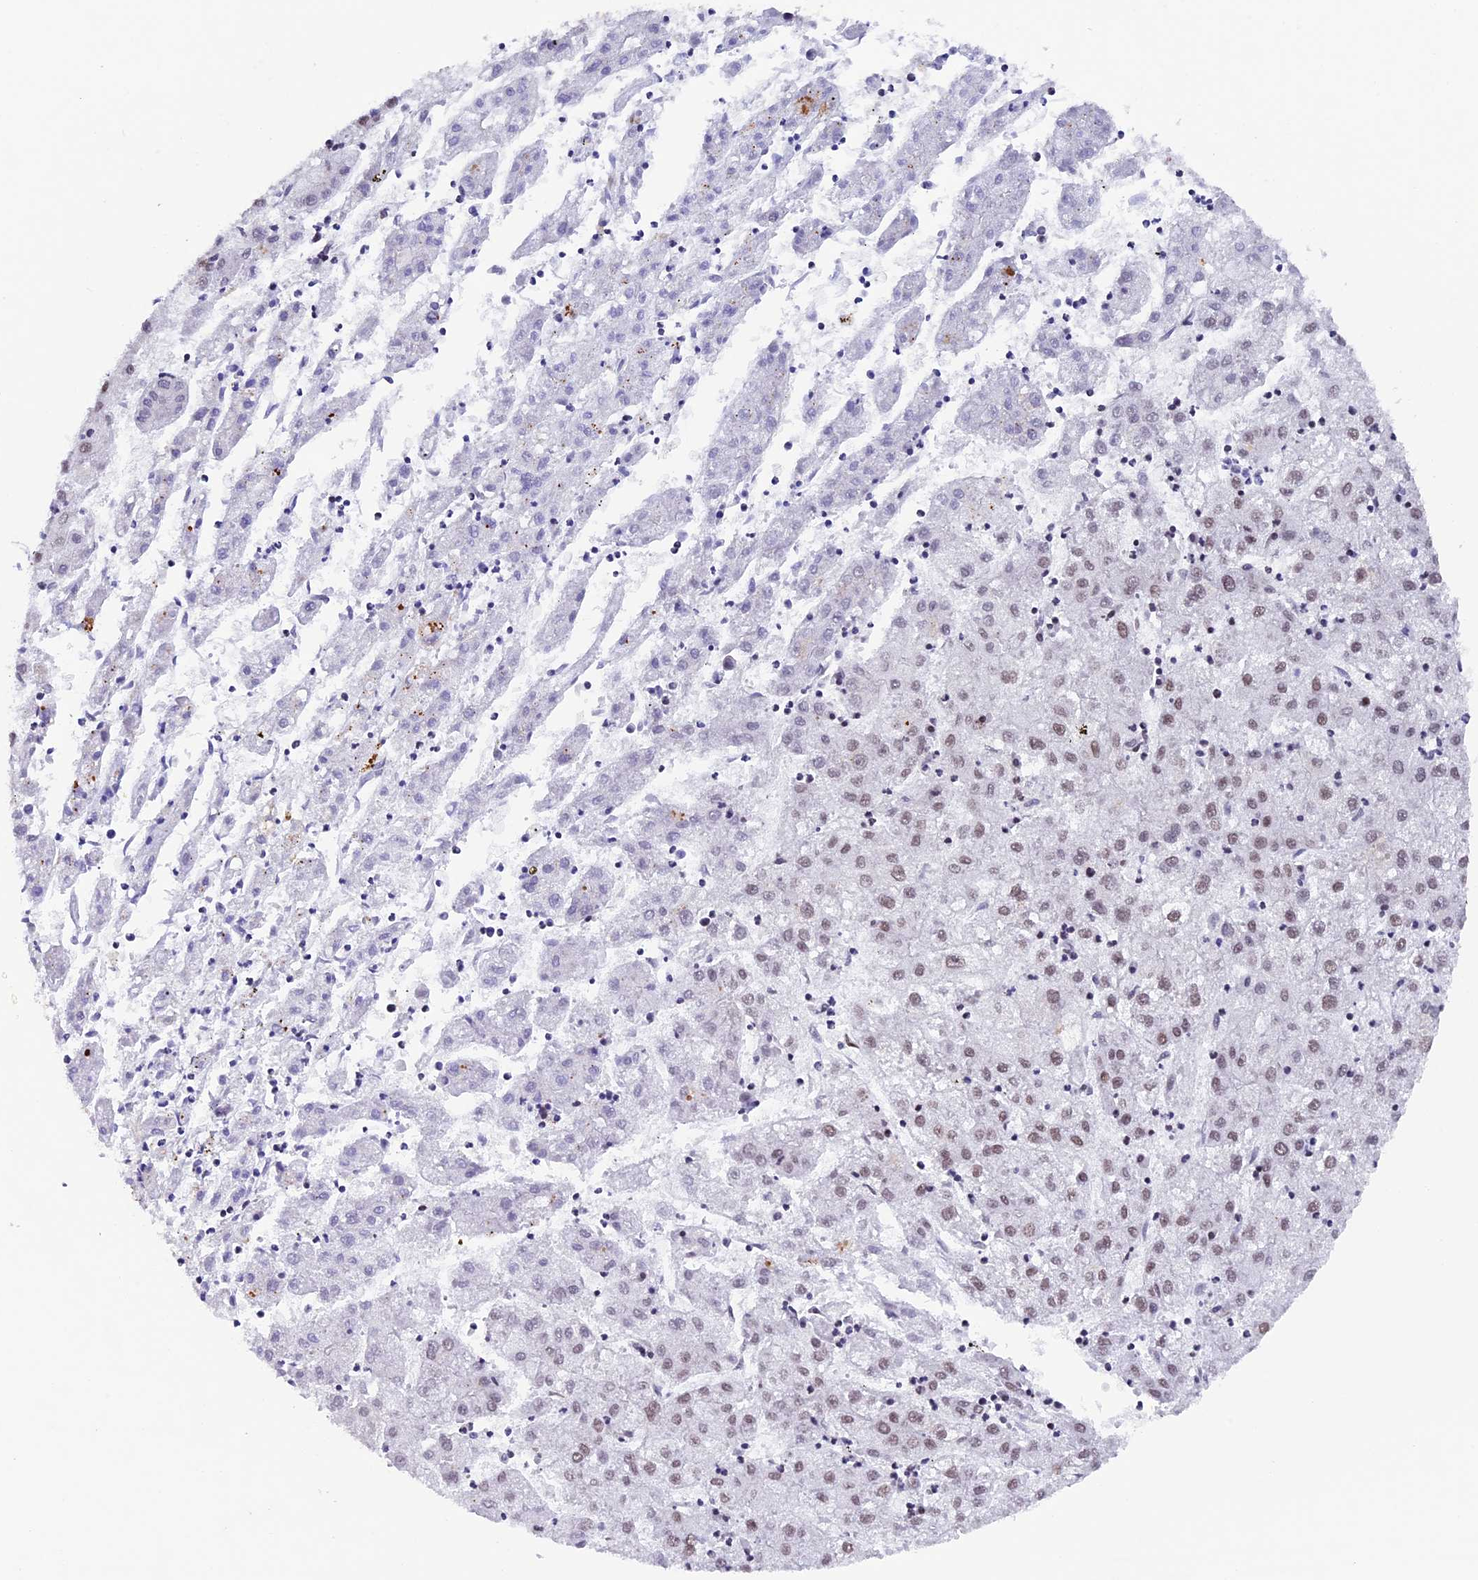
{"staining": {"intensity": "weak", "quantity": "25%-75%", "location": "nuclear"}, "tissue": "liver cancer", "cell_type": "Tumor cells", "image_type": "cancer", "snomed": [{"axis": "morphology", "description": "Carcinoma, Hepatocellular, NOS"}, {"axis": "topography", "description": "Liver"}], "caption": "Liver cancer (hepatocellular carcinoma) was stained to show a protein in brown. There is low levels of weak nuclear positivity in approximately 25%-75% of tumor cells. Ihc stains the protein of interest in brown and the nuclei are stained blue.", "gene": "TFAM", "patient": {"sex": "male", "age": 72}}